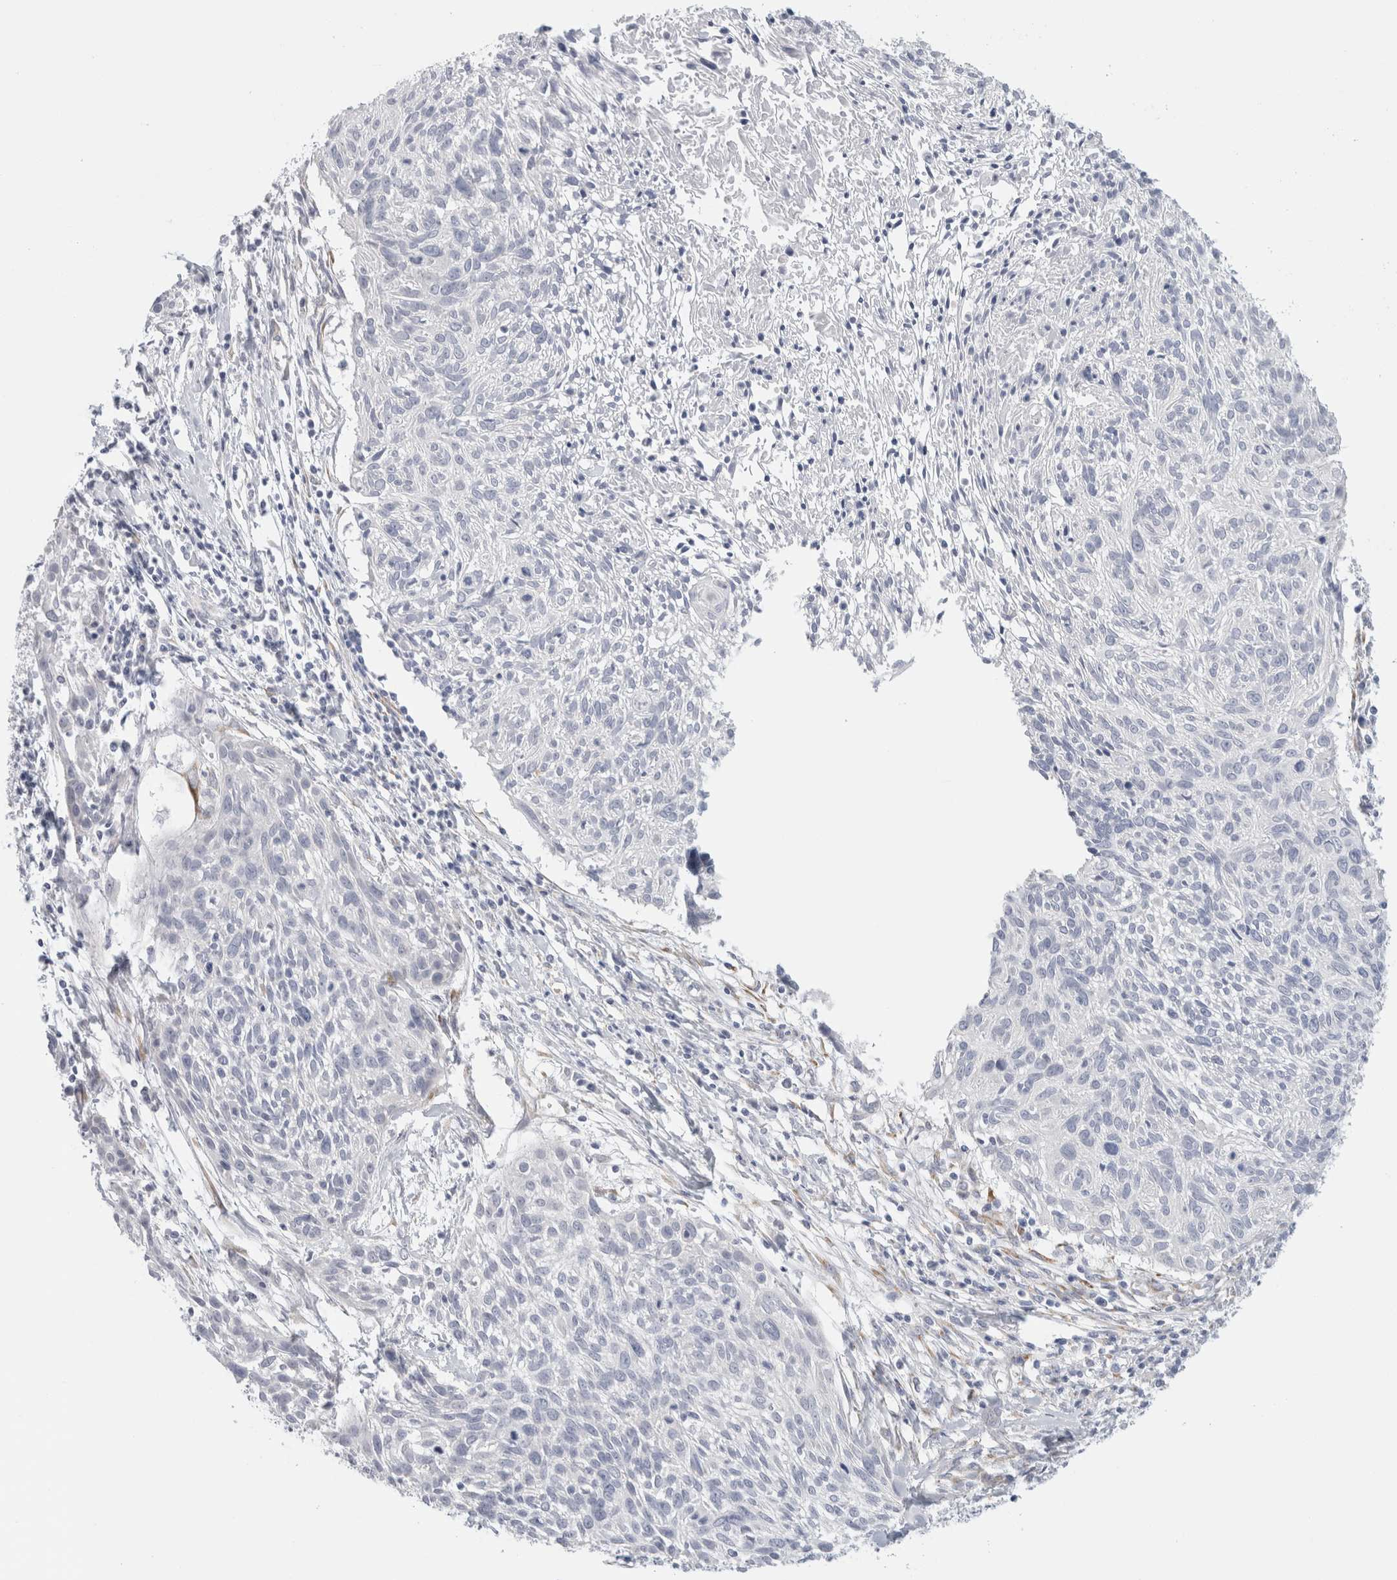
{"staining": {"intensity": "negative", "quantity": "none", "location": "none"}, "tissue": "cervical cancer", "cell_type": "Tumor cells", "image_type": "cancer", "snomed": [{"axis": "morphology", "description": "Squamous cell carcinoma, NOS"}, {"axis": "topography", "description": "Cervix"}], "caption": "IHC of human cervical squamous cell carcinoma shows no positivity in tumor cells.", "gene": "RTN4", "patient": {"sex": "female", "age": 51}}